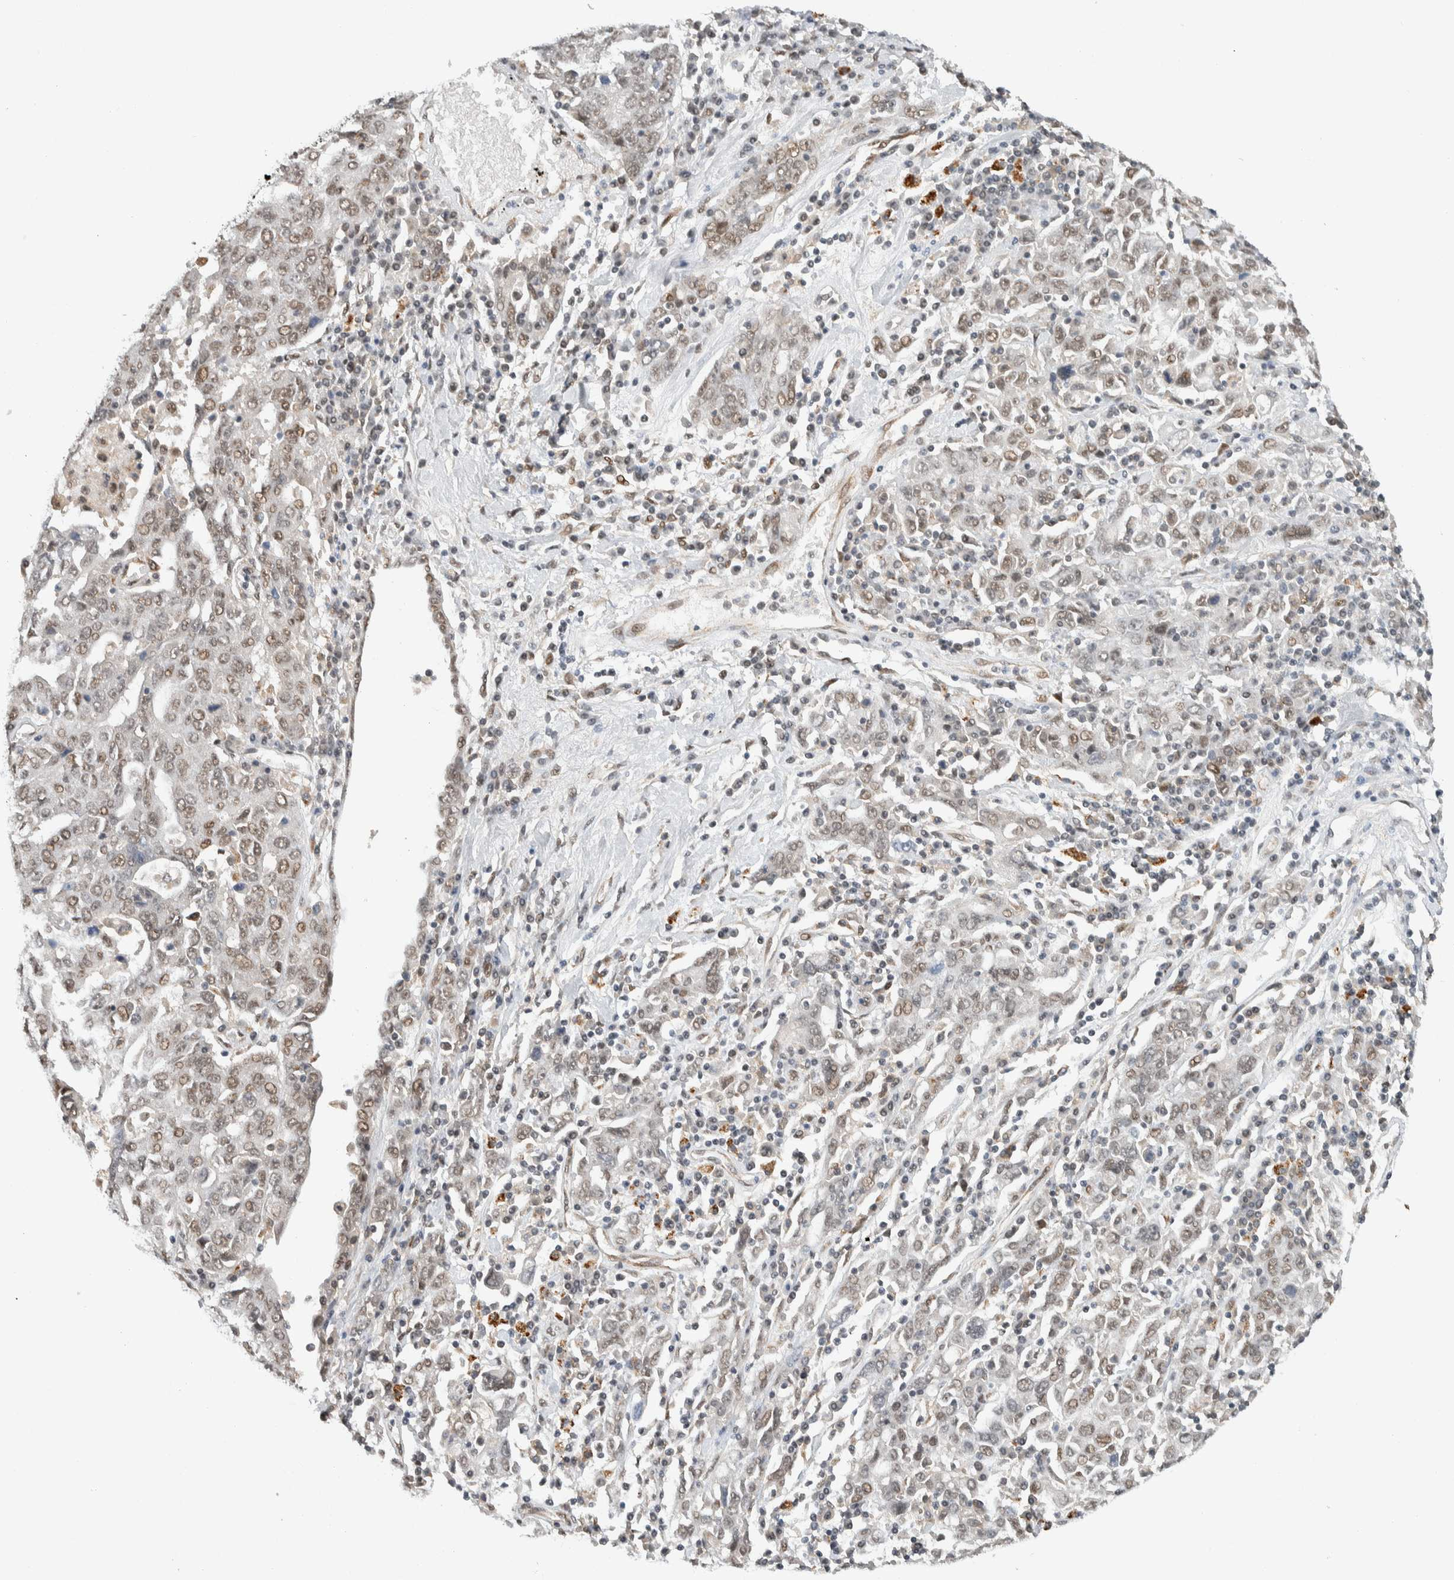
{"staining": {"intensity": "weak", "quantity": "25%-75%", "location": "nuclear"}, "tissue": "ovarian cancer", "cell_type": "Tumor cells", "image_type": "cancer", "snomed": [{"axis": "morphology", "description": "Carcinoma, endometroid"}, {"axis": "topography", "description": "Ovary"}], "caption": "Immunohistochemistry of human ovarian cancer (endometroid carcinoma) exhibits low levels of weak nuclear positivity in approximately 25%-75% of tumor cells.", "gene": "TNRC18", "patient": {"sex": "female", "age": 62}}